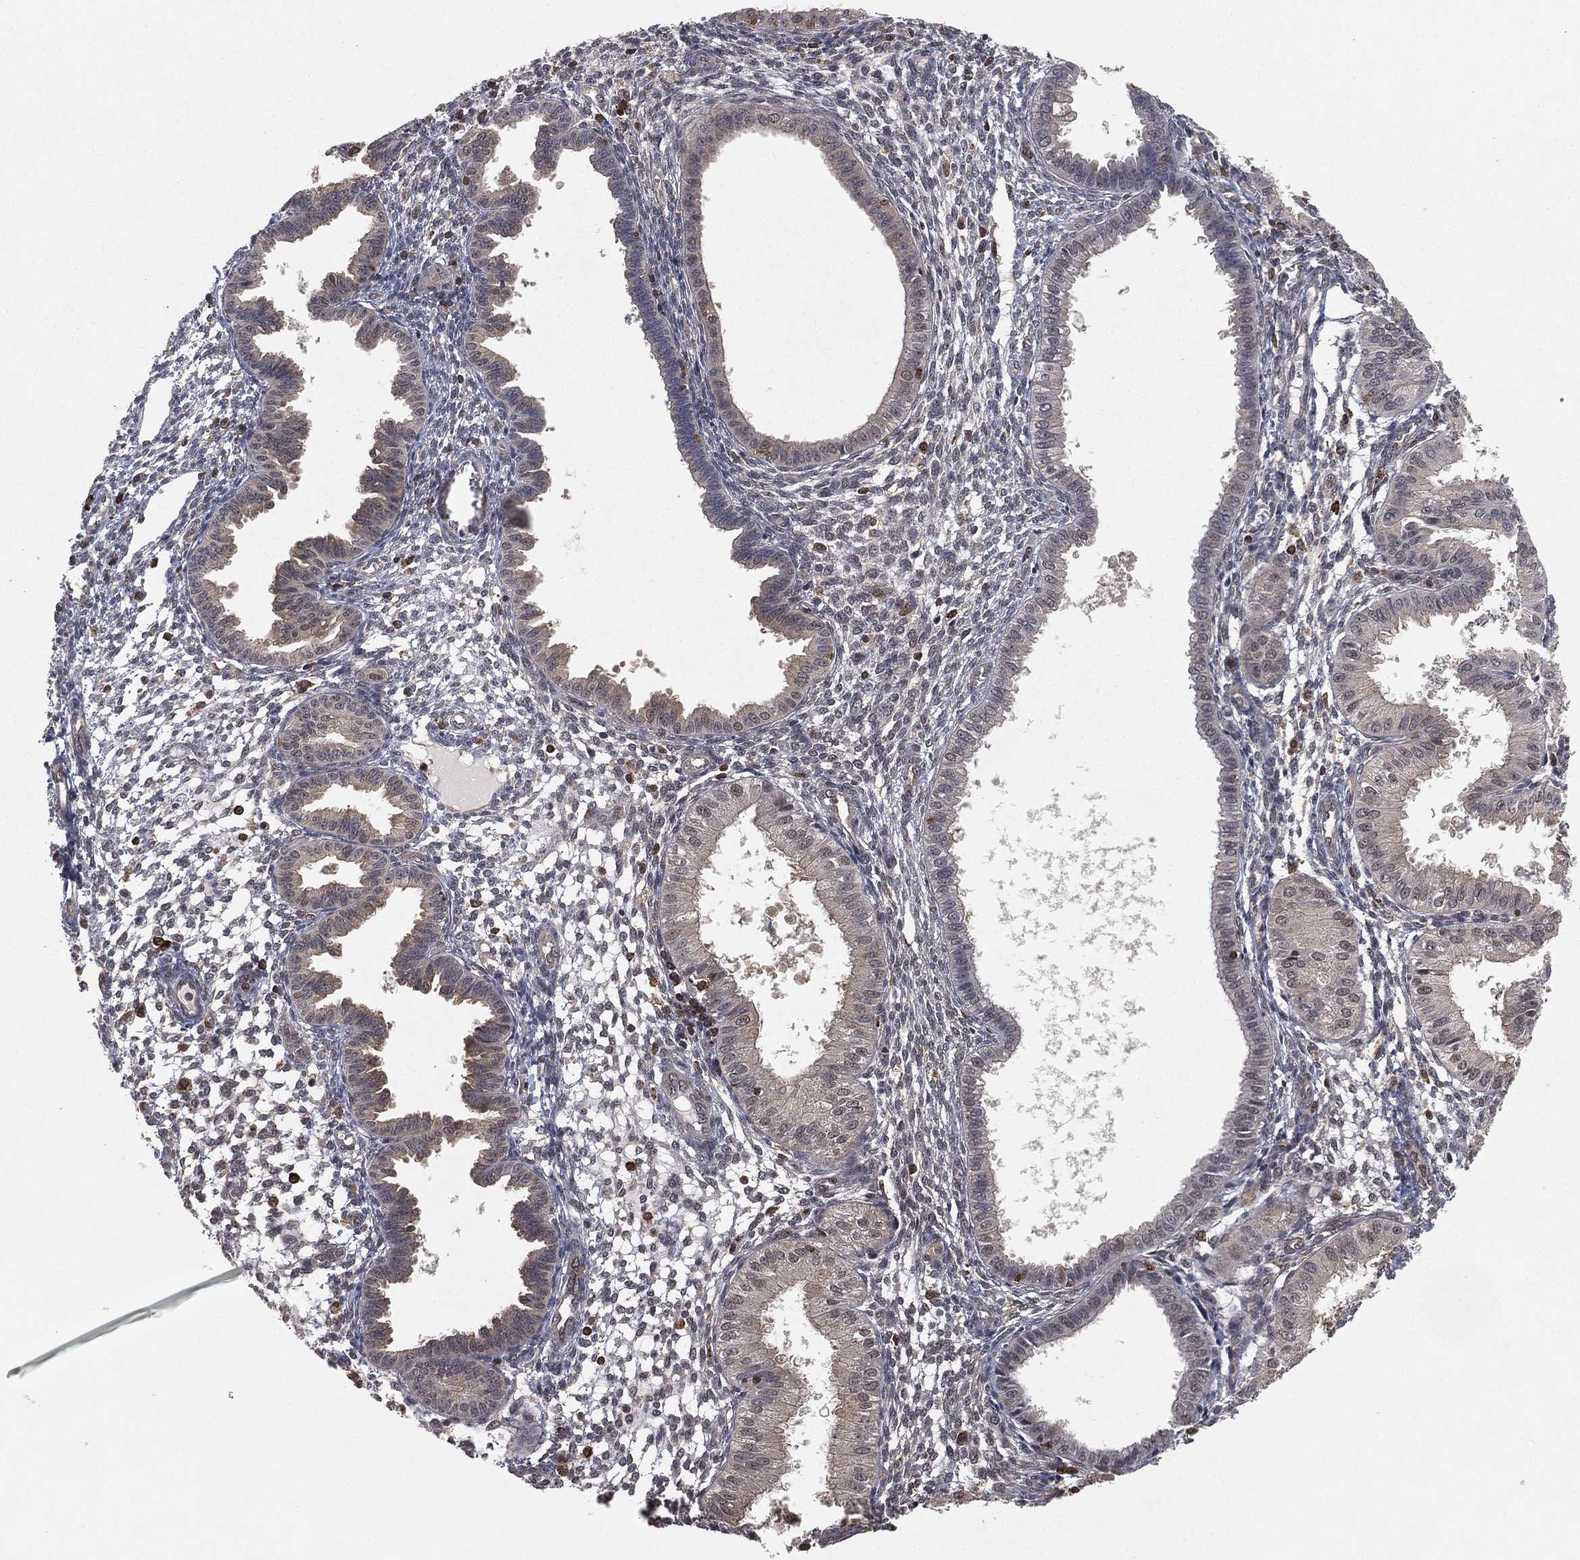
{"staining": {"intensity": "negative", "quantity": "none", "location": "none"}, "tissue": "endometrium", "cell_type": "Cells in endometrial stroma", "image_type": "normal", "snomed": [{"axis": "morphology", "description": "Normal tissue, NOS"}, {"axis": "topography", "description": "Endometrium"}], "caption": "Cells in endometrial stroma show no significant positivity in unremarkable endometrium. (DAB IHC visualized using brightfield microscopy, high magnification).", "gene": "WDR26", "patient": {"sex": "female", "age": 43}}